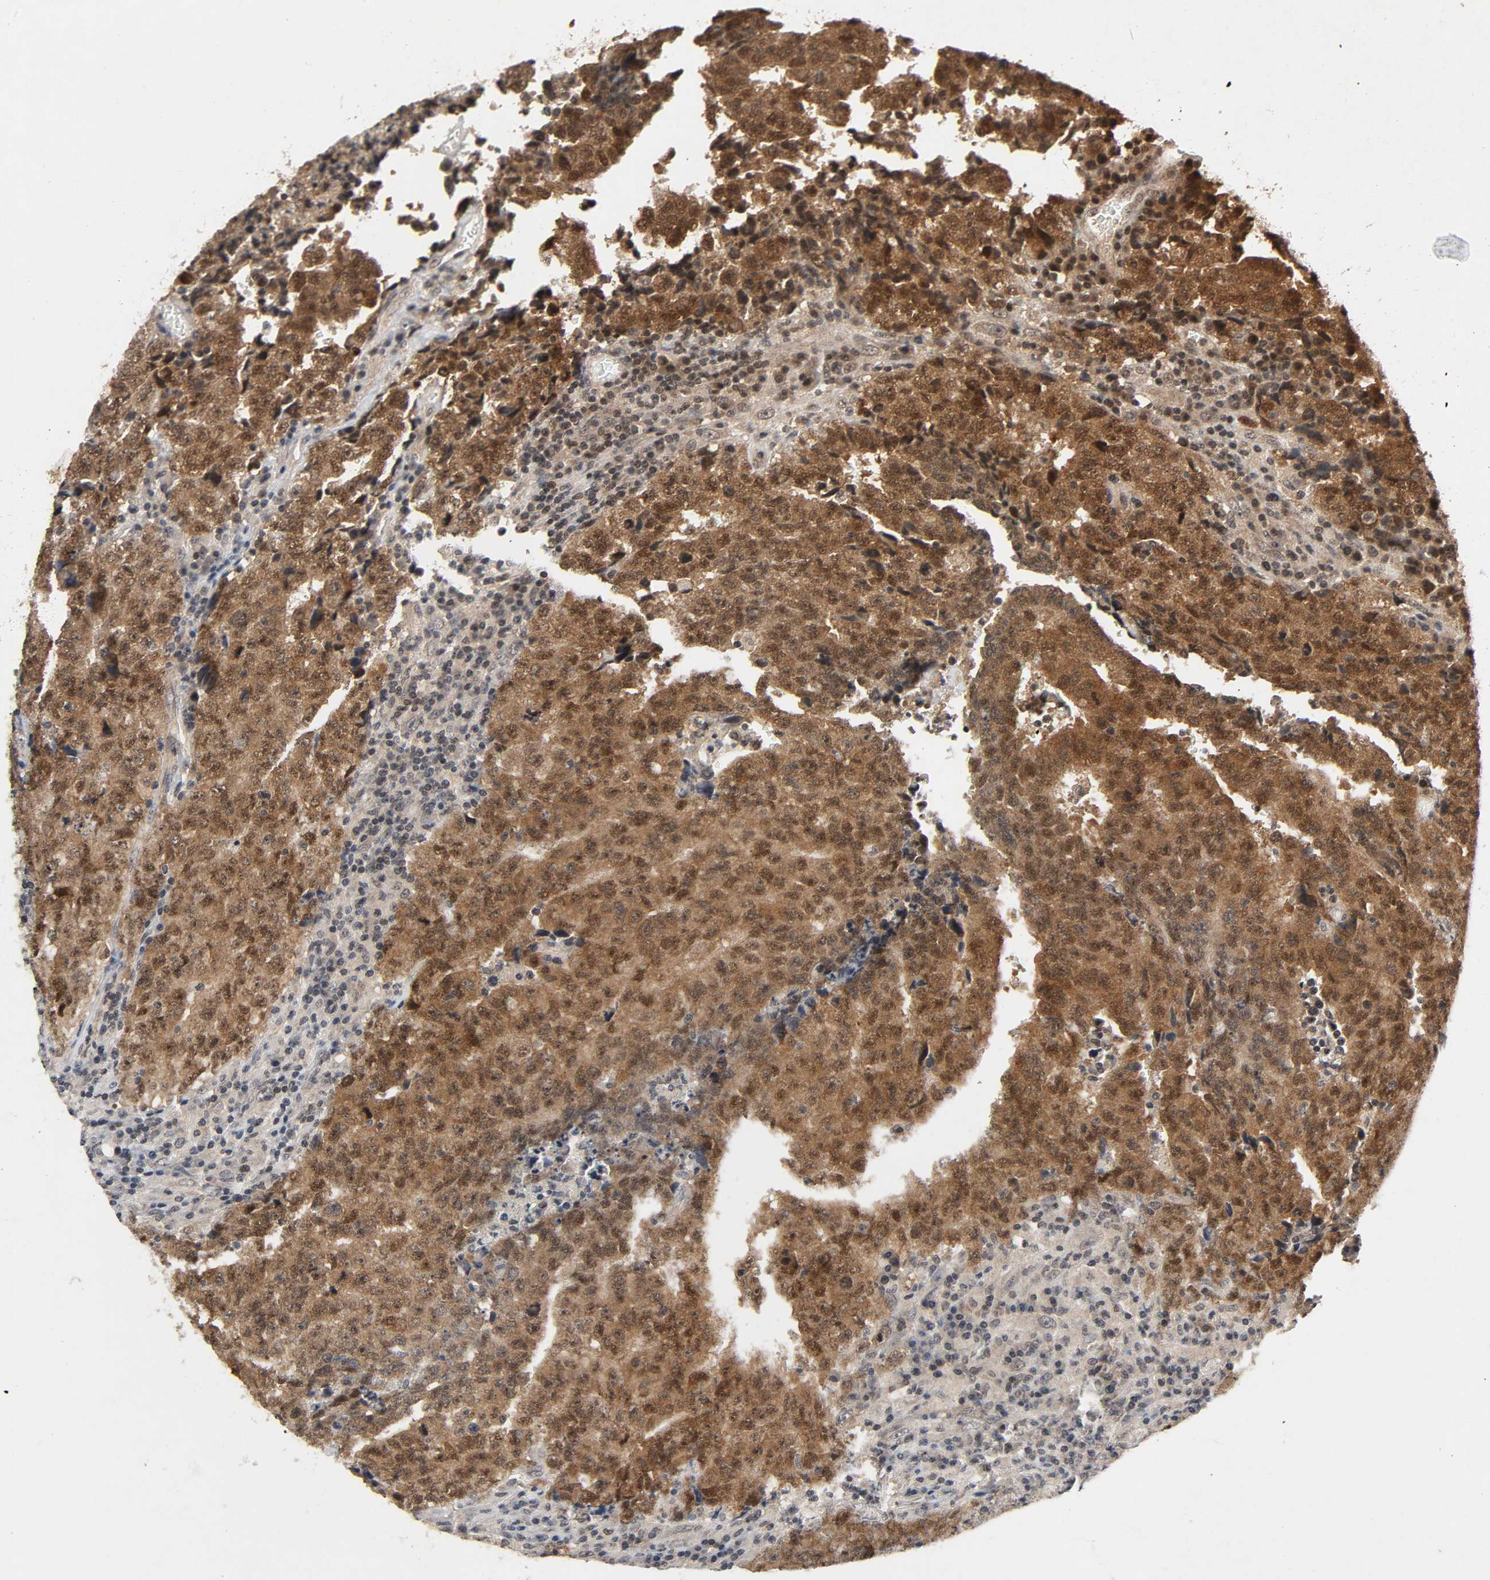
{"staining": {"intensity": "strong", "quantity": ">75%", "location": "cytoplasmic/membranous,nuclear"}, "tissue": "testis cancer", "cell_type": "Tumor cells", "image_type": "cancer", "snomed": [{"axis": "morphology", "description": "Necrosis, NOS"}, {"axis": "morphology", "description": "Carcinoma, Embryonal, NOS"}, {"axis": "topography", "description": "Testis"}], "caption": "Immunohistochemistry (IHC) (DAB) staining of human testis cancer (embryonal carcinoma) shows strong cytoplasmic/membranous and nuclear protein positivity in approximately >75% of tumor cells.", "gene": "MAPKAPK5", "patient": {"sex": "male", "age": 19}}